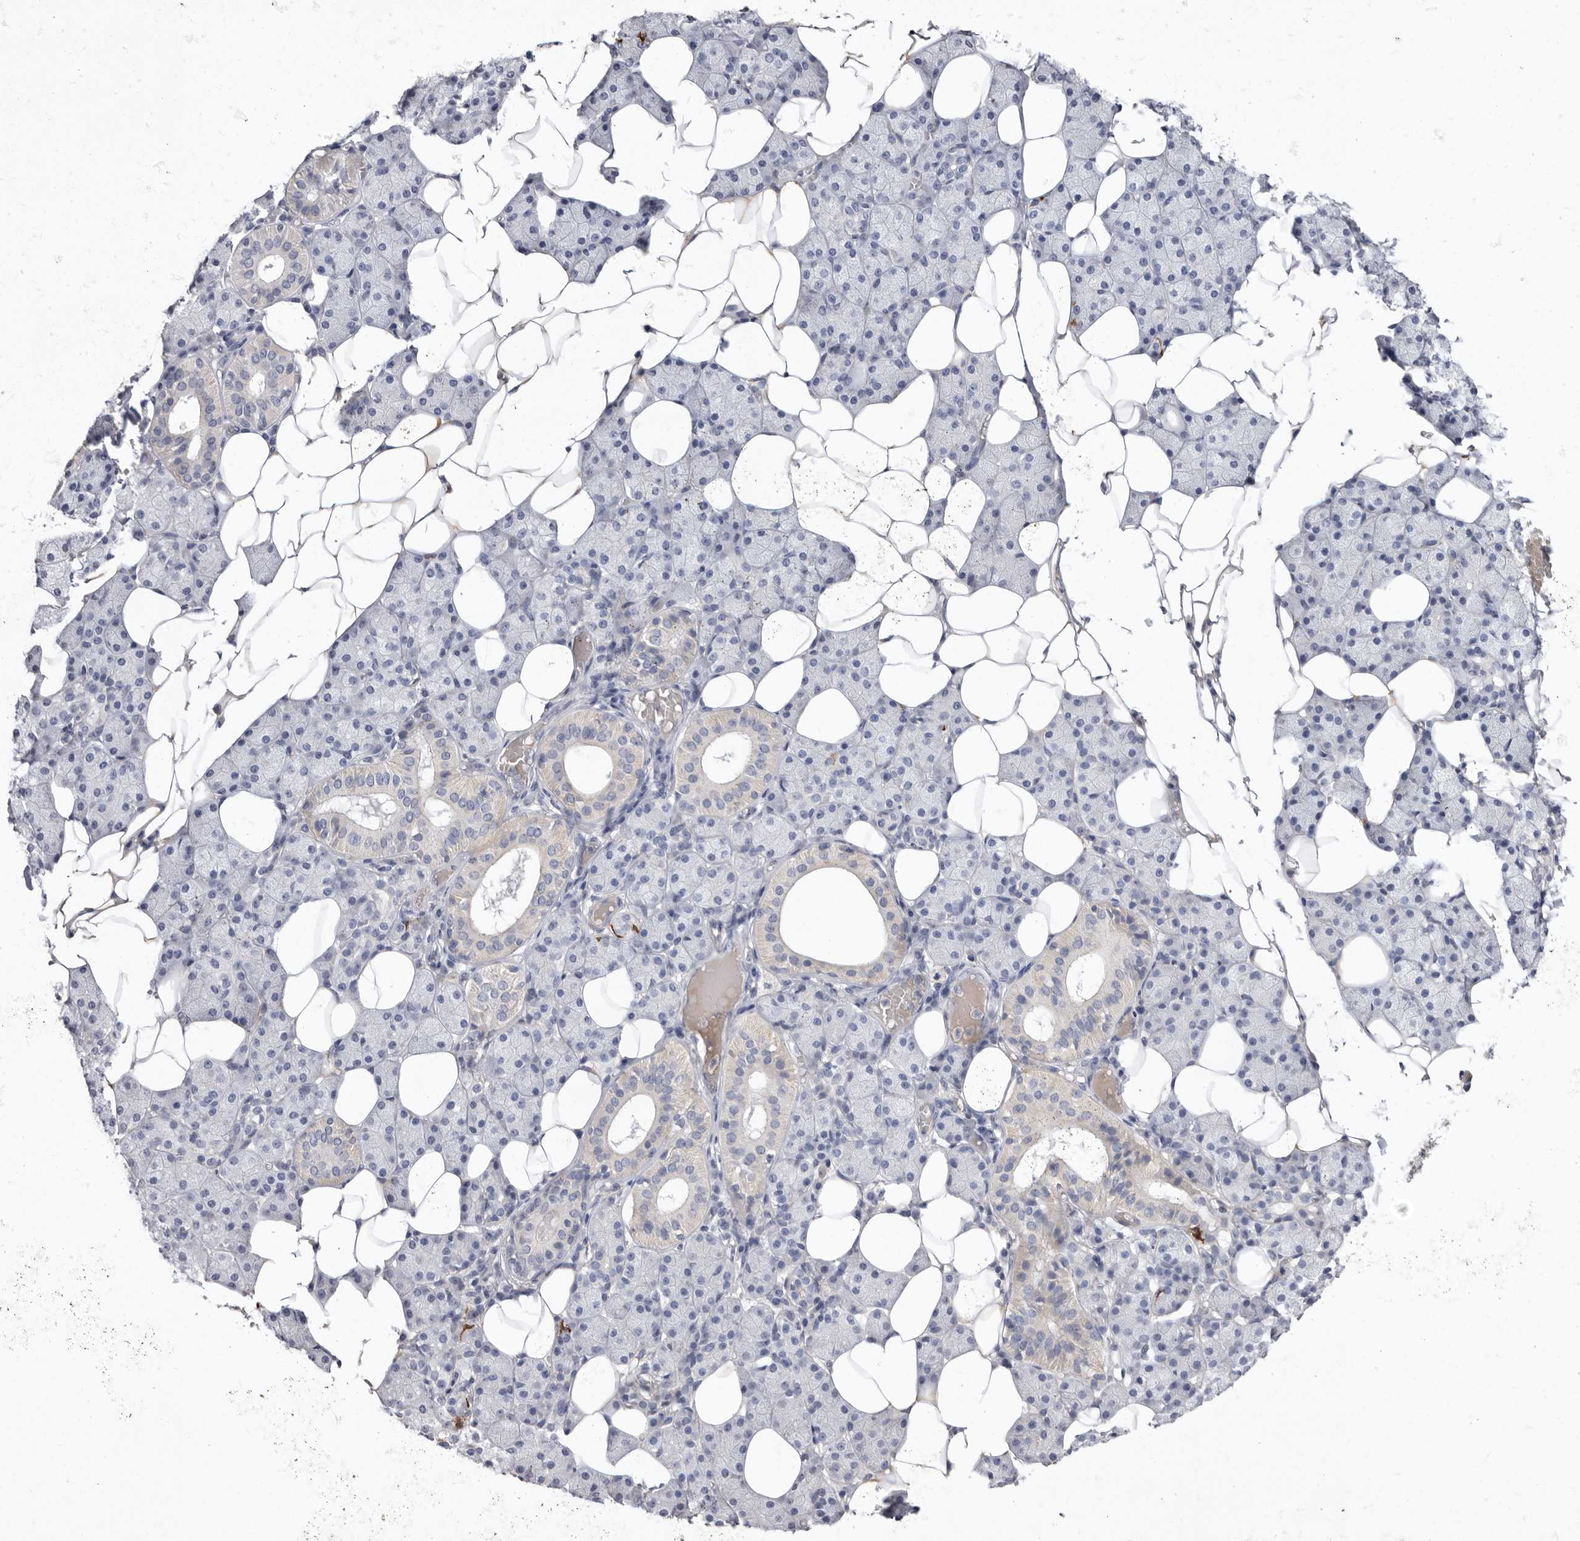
{"staining": {"intensity": "negative", "quantity": "none", "location": "none"}, "tissue": "salivary gland", "cell_type": "Glandular cells", "image_type": "normal", "snomed": [{"axis": "morphology", "description": "Normal tissue, NOS"}, {"axis": "topography", "description": "Salivary gland"}], "caption": "Immunohistochemical staining of unremarkable human salivary gland shows no significant expression in glandular cells.", "gene": "S1PR5", "patient": {"sex": "female", "age": 33}}